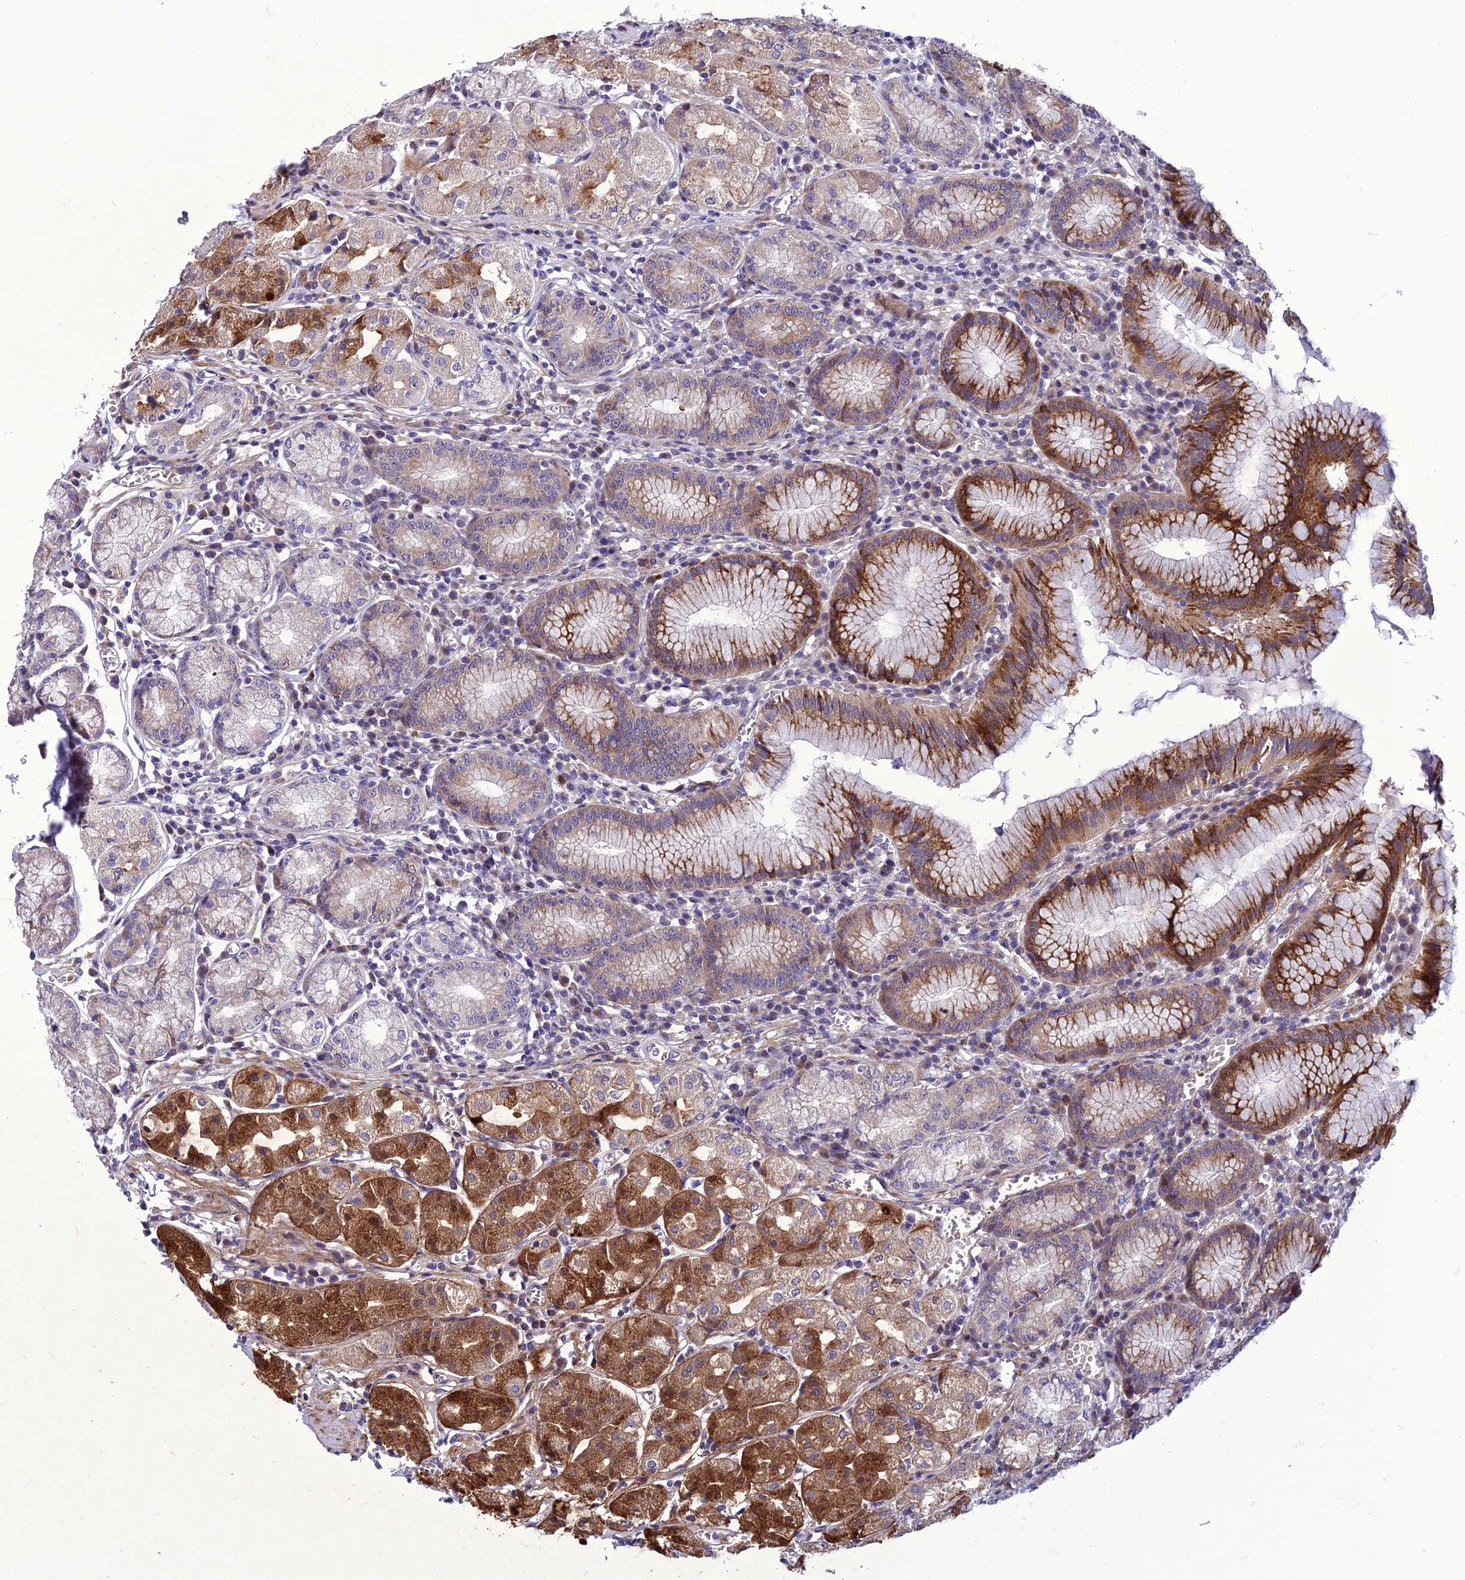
{"staining": {"intensity": "strong", "quantity": "25%-75%", "location": "cytoplasmic/membranous,nuclear"}, "tissue": "stomach", "cell_type": "Glandular cells", "image_type": "normal", "snomed": [{"axis": "morphology", "description": "Normal tissue, NOS"}, {"axis": "topography", "description": "Stomach"}], "caption": "The image demonstrates a brown stain indicating the presence of a protein in the cytoplasmic/membranous,nuclear of glandular cells in stomach.", "gene": "GAB4", "patient": {"sex": "male", "age": 55}}